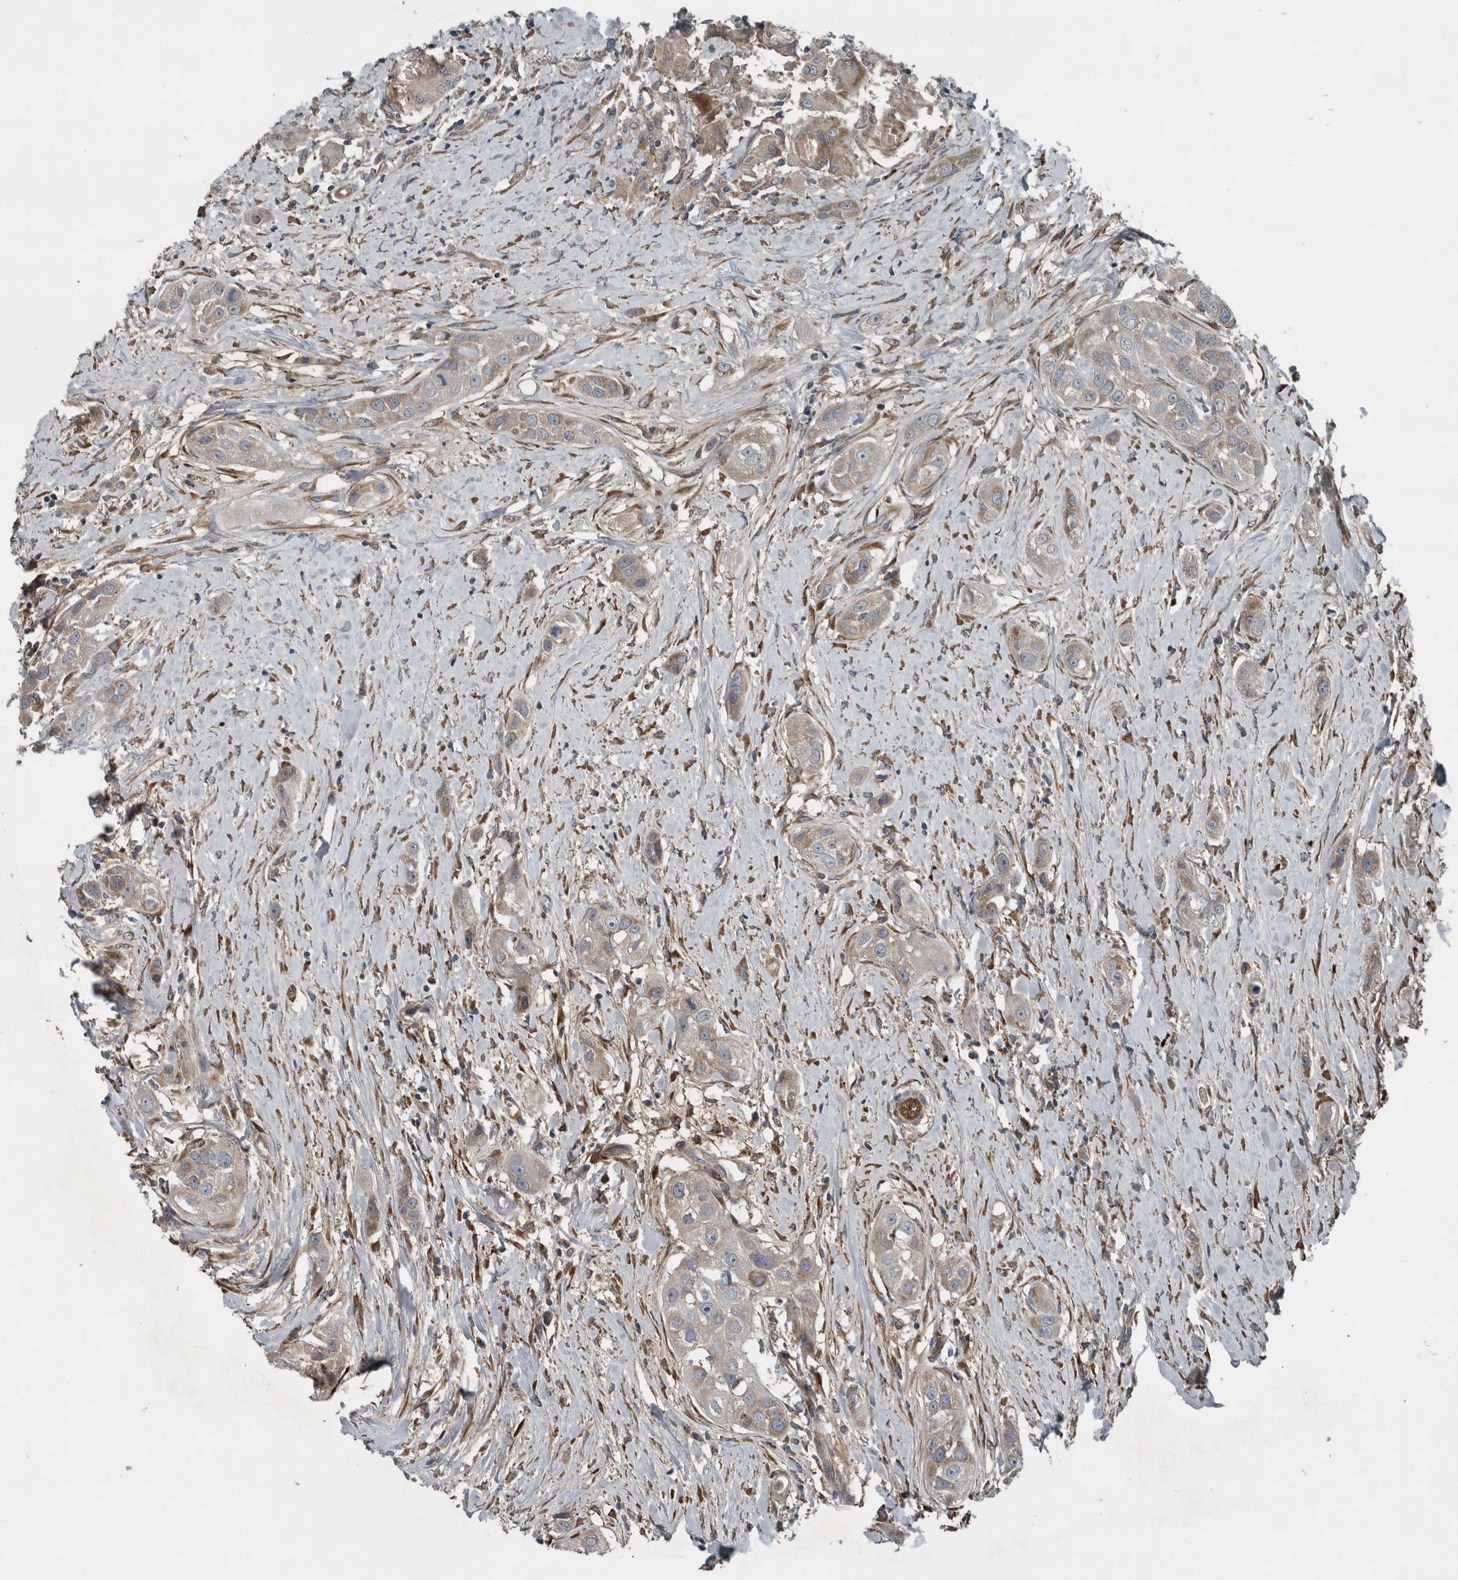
{"staining": {"intensity": "weak", "quantity": "<25%", "location": "cytoplasmic/membranous"}, "tissue": "head and neck cancer", "cell_type": "Tumor cells", "image_type": "cancer", "snomed": [{"axis": "morphology", "description": "Normal tissue, NOS"}, {"axis": "morphology", "description": "Squamous cell carcinoma, NOS"}, {"axis": "topography", "description": "Skeletal muscle"}, {"axis": "topography", "description": "Head-Neck"}], "caption": "The image reveals no staining of tumor cells in head and neck cancer (squamous cell carcinoma).", "gene": "EXOC8", "patient": {"sex": "male", "age": 51}}